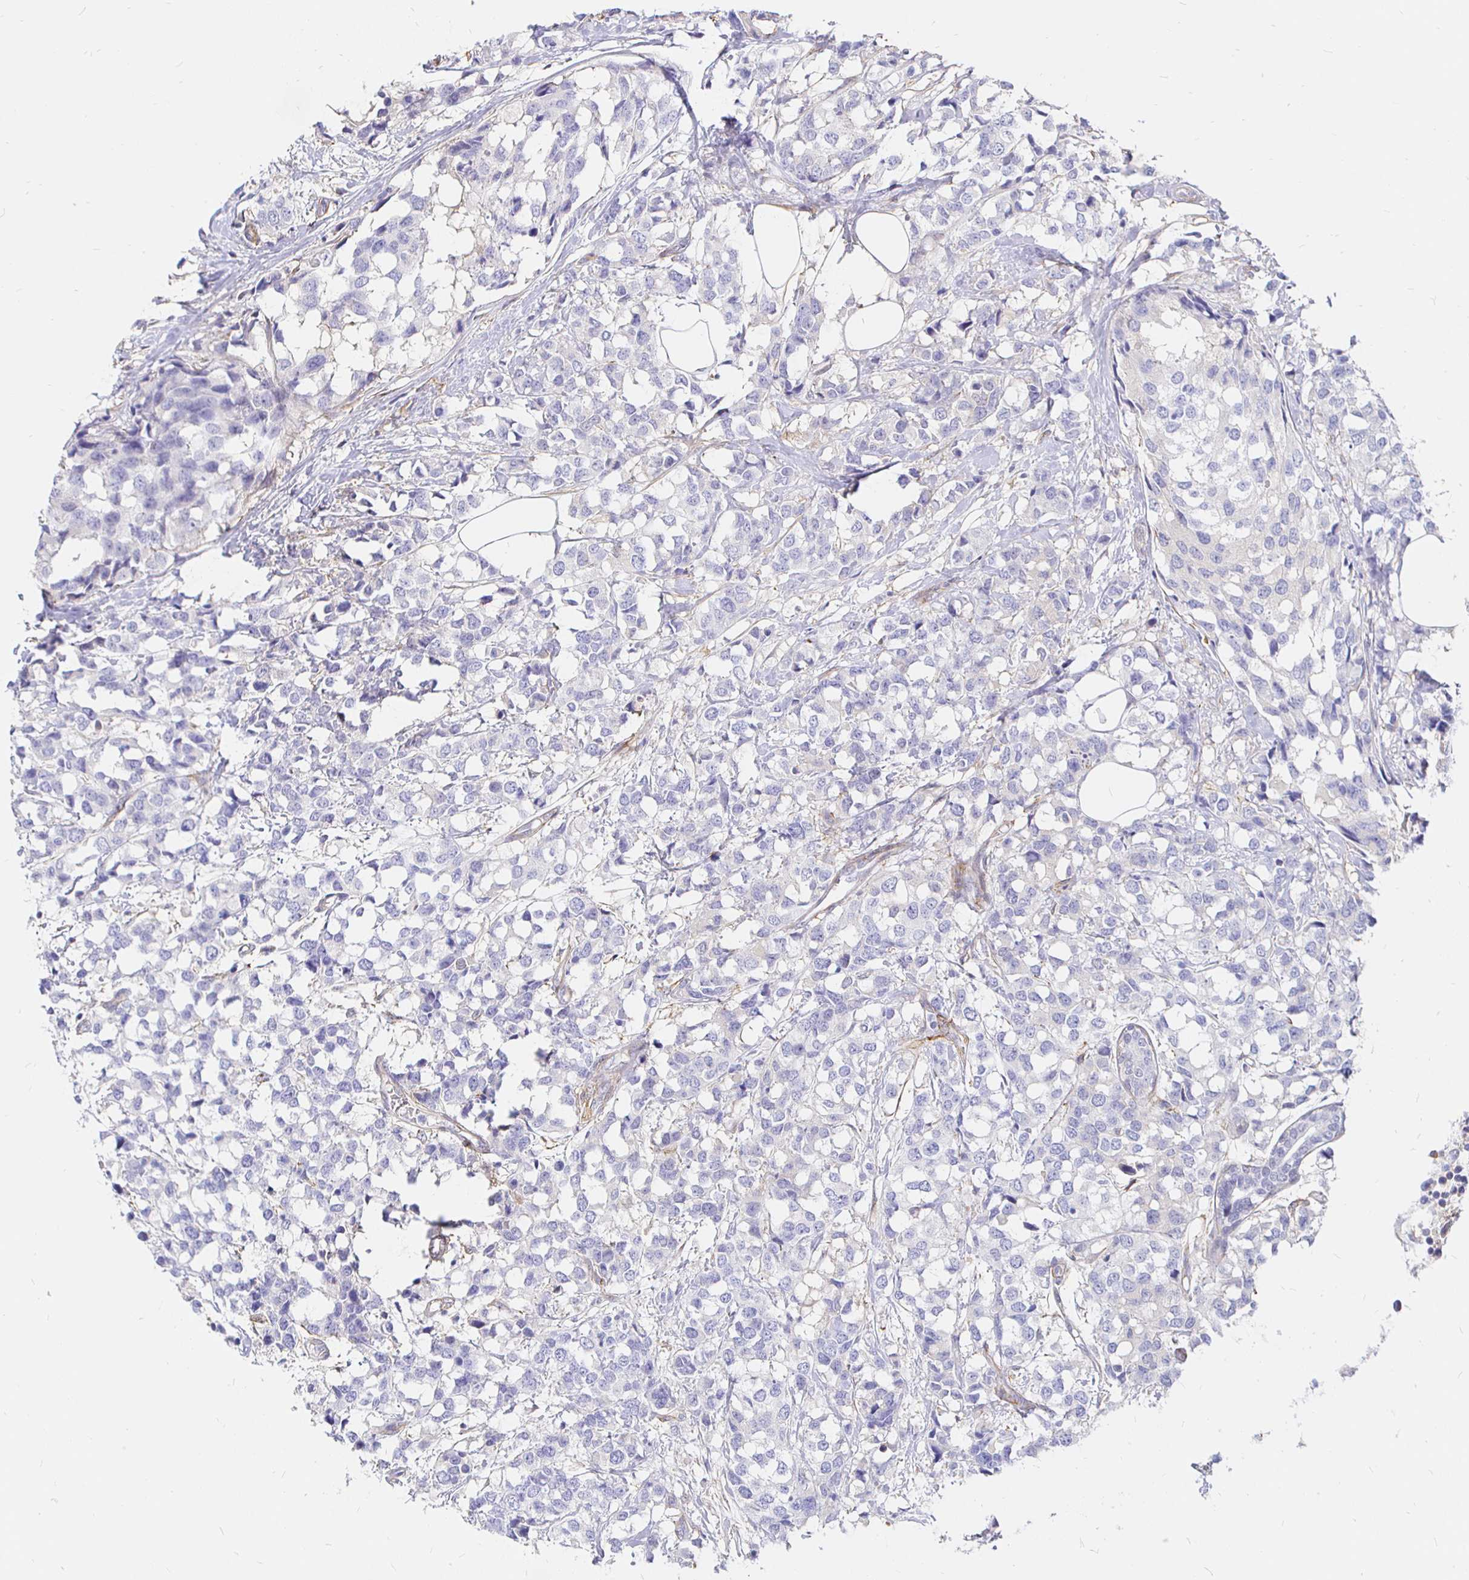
{"staining": {"intensity": "negative", "quantity": "none", "location": "none"}, "tissue": "breast cancer", "cell_type": "Tumor cells", "image_type": "cancer", "snomed": [{"axis": "morphology", "description": "Lobular carcinoma"}, {"axis": "topography", "description": "Breast"}], "caption": "Tumor cells show no significant protein expression in lobular carcinoma (breast).", "gene": "PALM2AKAP2", "patient": {"sex": "female", "age": 59}}